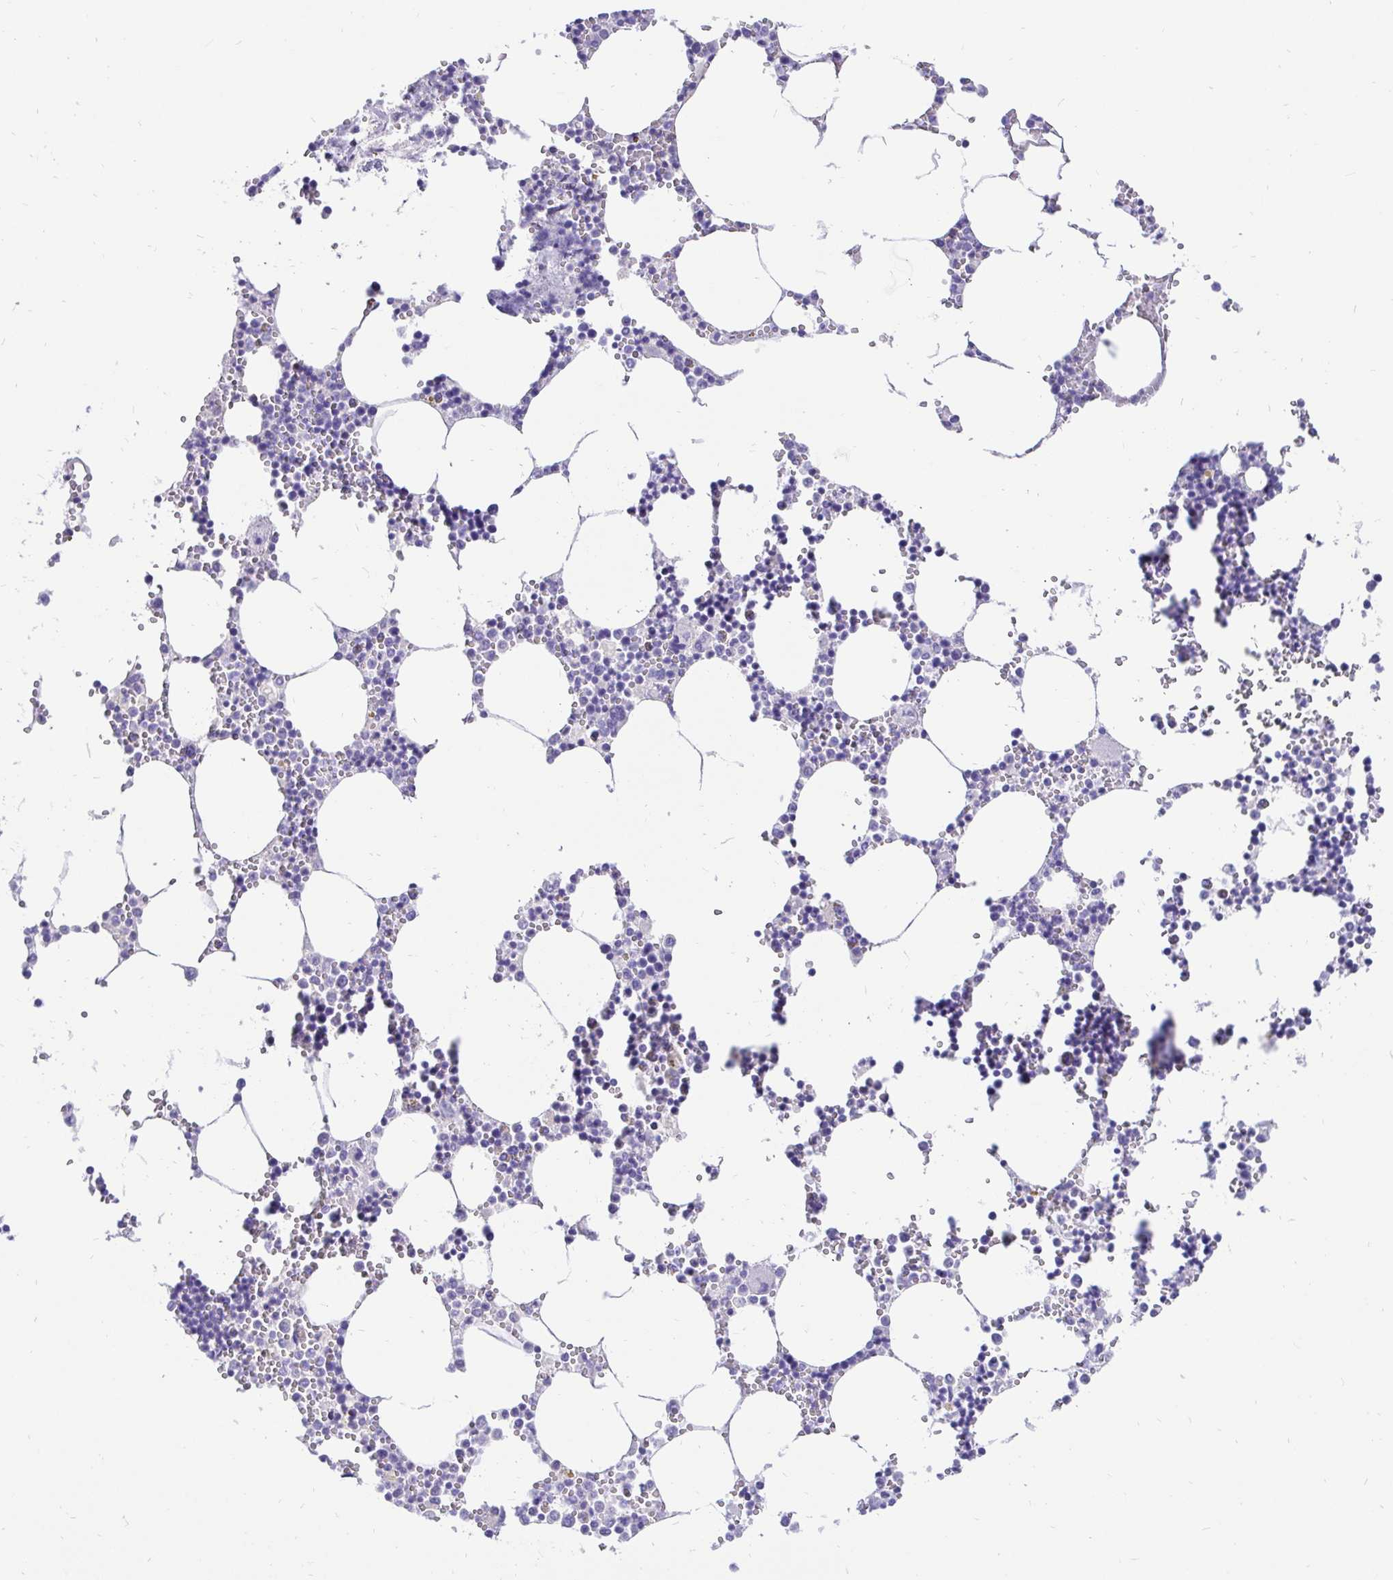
{"staining": {"intensity": "negative", "quantity": "none", "location": "none"}, "tissue": "bone marrow", "cell_type": "Hematopoietic cells", "image_type": "normal", "snomed": [{"axis": "morphology", "description": "Normal tissue, NOS"}, {"axis": "topography", "description": "Bone marrow"}], "caption": "Immunohistochemistry (IHC) of normal bone marrow exhibits no expression in hematopoietic cells. (DAB (3,3'-diaminobenzidine) IHC with hematoxylin counter stain).", "gene": "KRT13", "patient": {"sex": "male", "age": 54}}